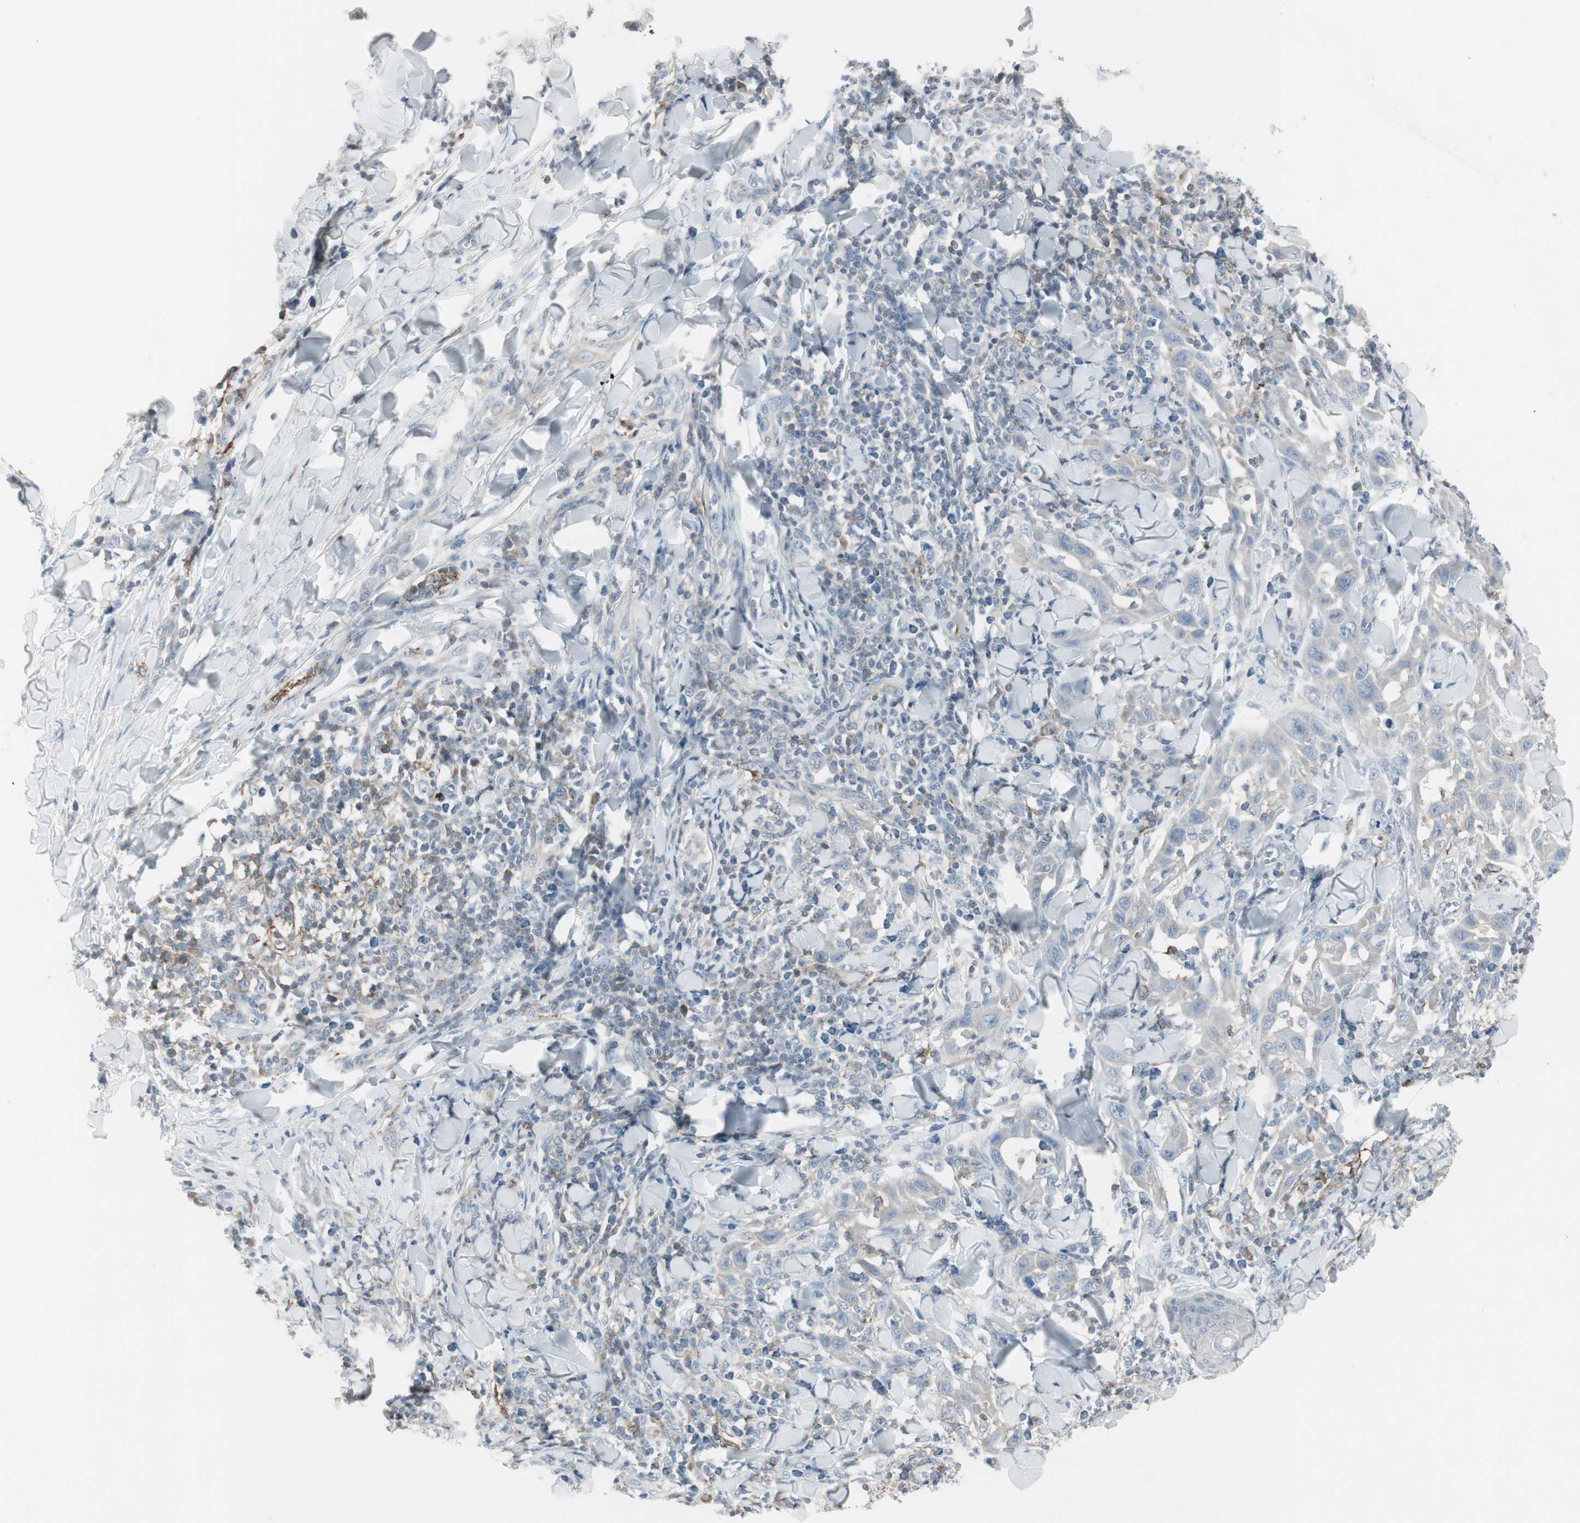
{"staining": {"intensity": "negative", "quantity": "none", "location": "none"}, "tissue": "skin cancer", "cell_type": "Tumor cells", "image_type": "cancer", "snomed": [{"axis": "morphology", "description": "Squamous cell carcinoma, NOS"}, {"axis": "topography", "description": "Skin"}], "caption": "An image of human squamous cell carcinoma (skin) is negative for staining in tumor cells.", "gene": "MAP4K4", "patient": {"sex": "male", "age": 24}}